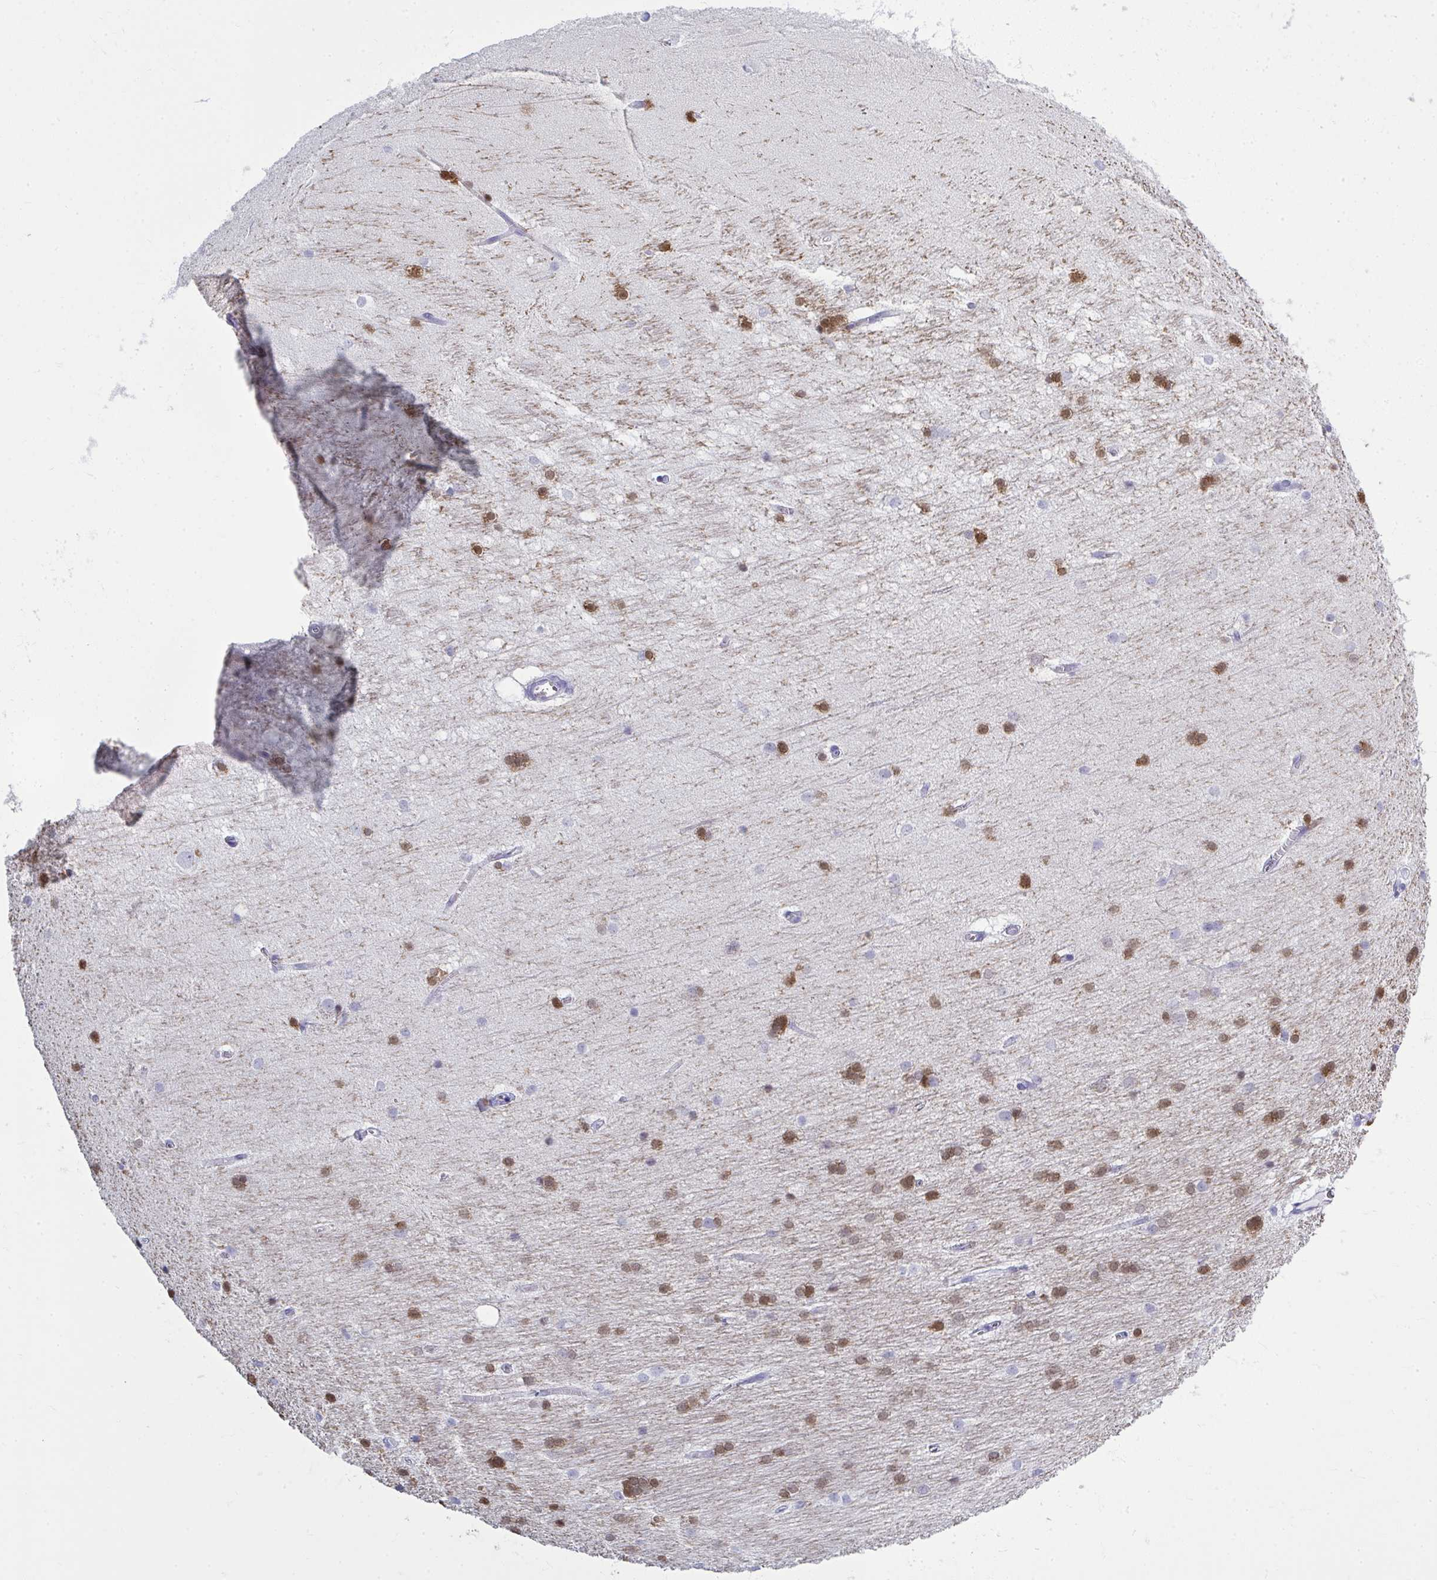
{"staining": {"intensity": "strong", "quantity": "25%-75%", "location": "cytoplasmic/membranous,nuclear"}, "tissue": "hippocampus", "cell_type": "Glial cells", "image_type": "normal", "snomed": [{"axis": "morphology", "description": "Normal tissue, NOS"}, {"axis": "topography", "description": "Cerebral cortex"}, {"axis": "topography", "description": "Hippocampus"}], "caption": "Protein expression analysis of benign human hippocampus reveals strong cytoplasmic/membranous,nuclear positivity in about 25%-75% of glial cells.", "gene": "QDPR", "patient": {"sex": "female", "age": 19}}